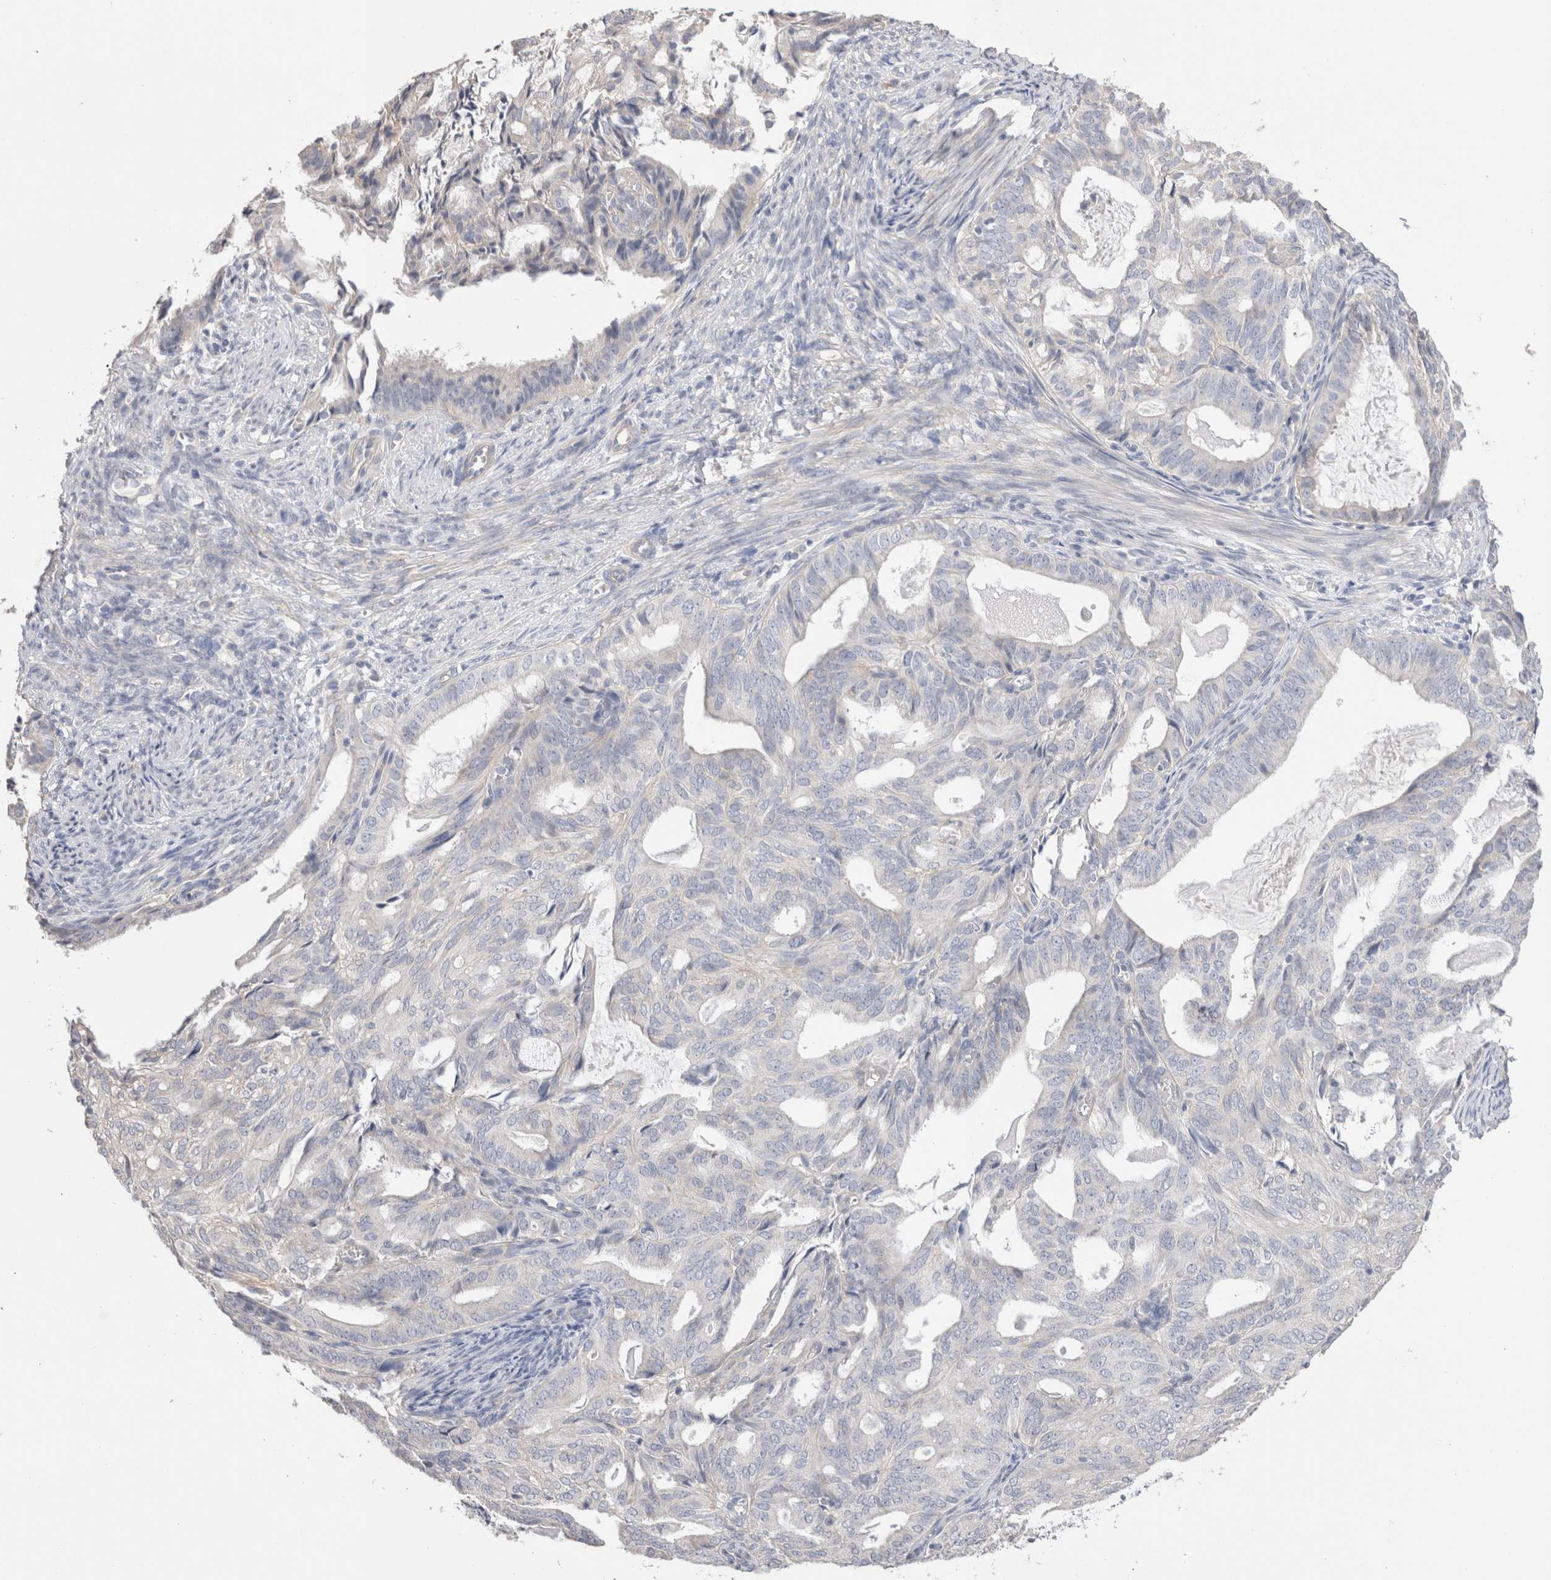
{"staining": {"intensity": "negative", "quantity": "none", "location": "none"}, "tissue": "endometrial cancer", "cell_type": "Tumor cells", "image_type": "cancer", "snomed": [{"axis": "morphology", "description": "Adenocarcinoma, NOS"}, {"axis": "topography", "description": "Endometrium"}], "caption": "This is a micrograph of immunohistochemistry staining of endometrial adenocarcinoma, which shows no expression in tumor cells.", "gene": "DMD", "patient": {"sex": "female", "age": 58}}